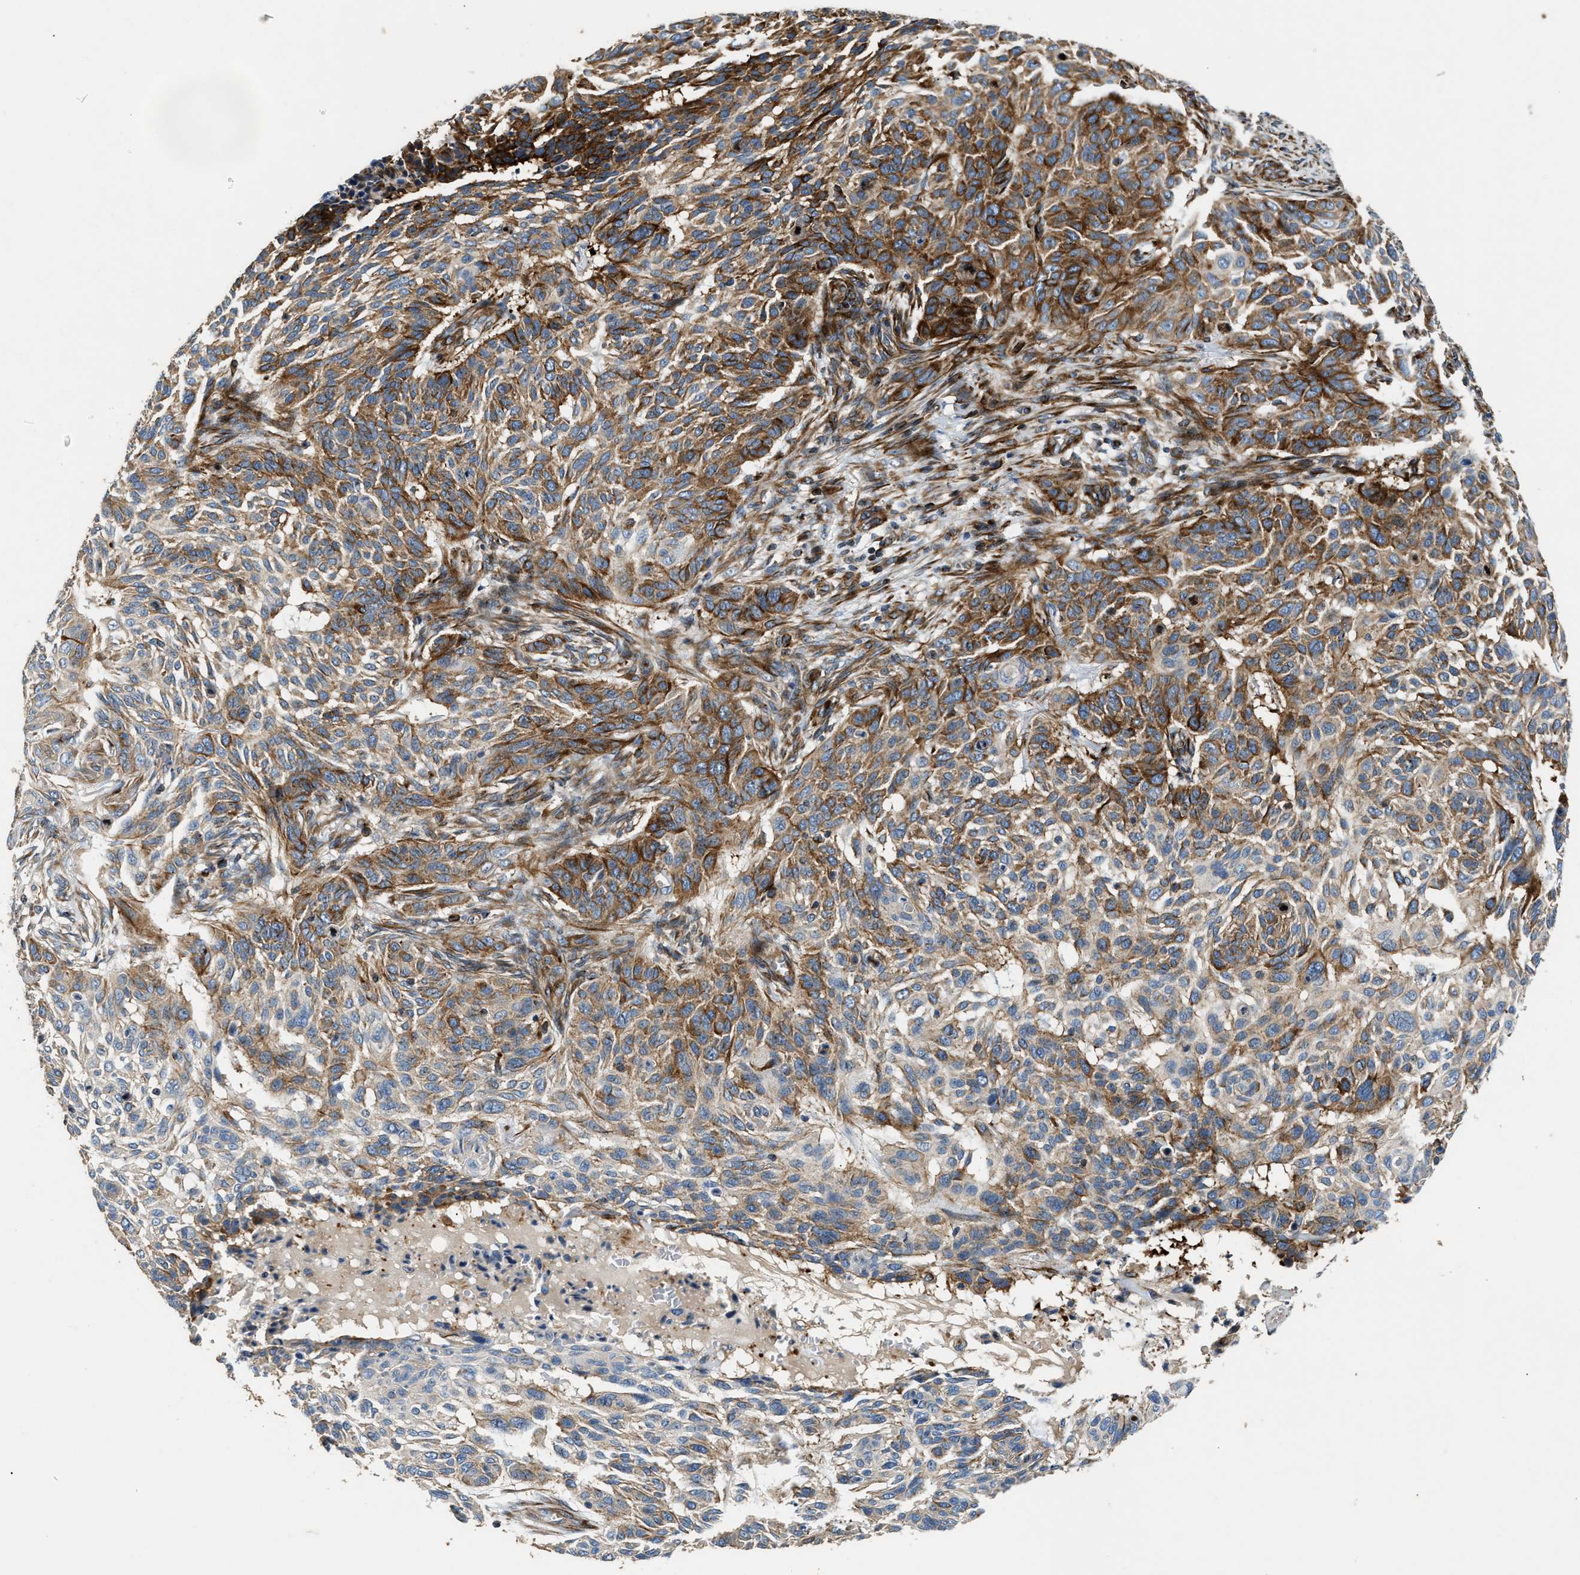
{"staining": {"intensity": "strong", "quantity": "25%-75%", "location": "cytoplasmic/membranous"}, "tissue": "skin cancer", "cell_type": "Tumor cells", "image_type": "cancer", "snomed": [{"axis": "morphology", "description": "Basal cell carcinoma"}, {"axis": "topography", "description": "Skin"}], "caption": "Immunohistochemistry of human skin basal cell carcinoma exhibits high levels of strong cytoplasmic/membranous positivity in approximately 25%-75% of tumor cells. (Stains: DAB (3,3'-diaminobenzidine) in brown, nuclei in blue, Microscopy: brightfield microscopy at high magnification).", "gene": "IL17RC", "patient": {"sex": "male", "age": 85}}